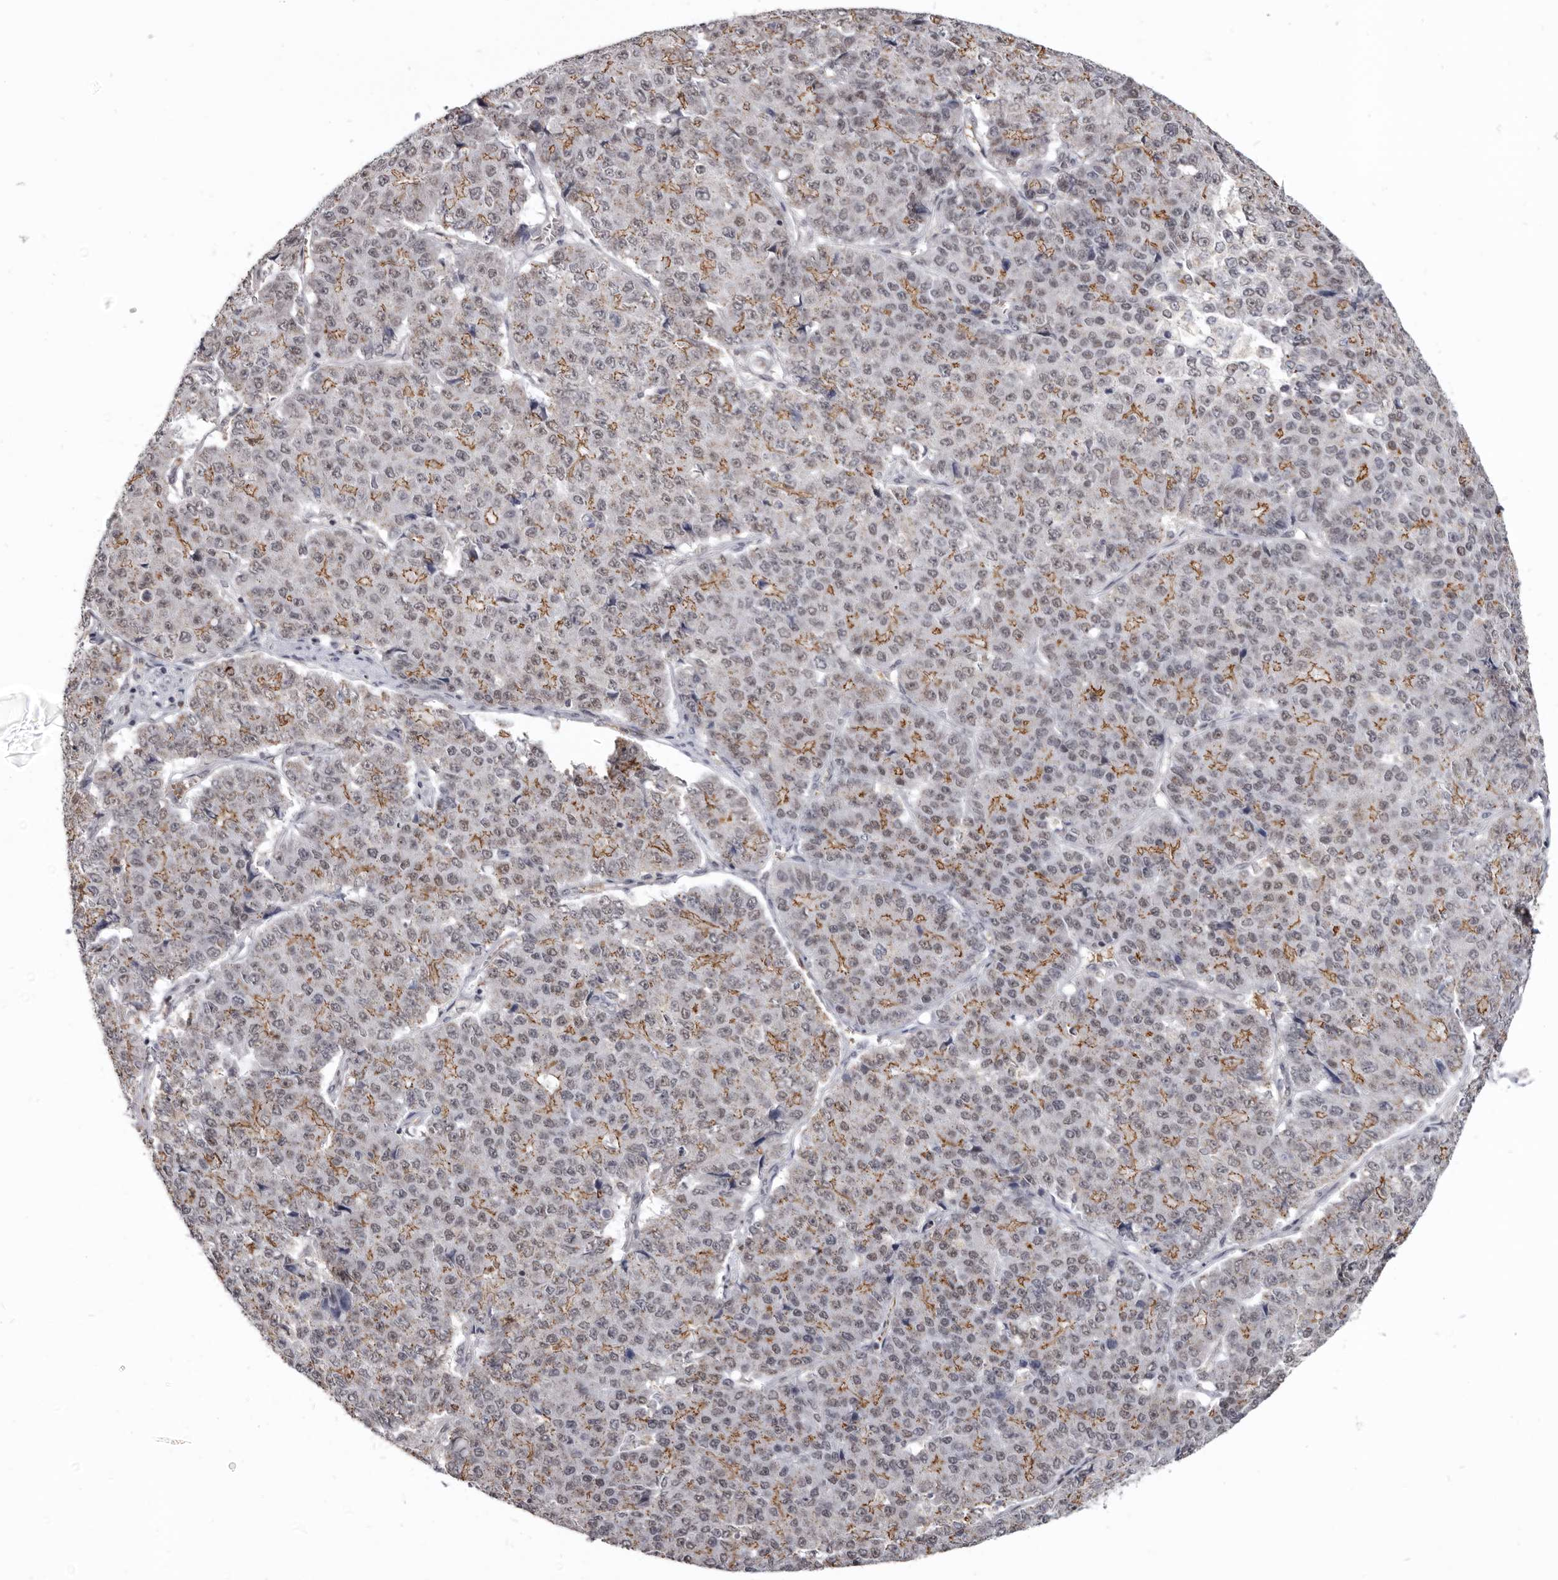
{"staining": {"intensity": "moderate", "quantity": "25%-75%", "location": "cytoplasmic/membranous"}, "tissue": "pancreatic cancer", "cell_type": "Tumor cells", "image_type": "cancer", "snomed": [{"axis": "morphology", "description": "Adenocarcinoma, NOS"}, {"axis": "topography", "description": "Pancreas"}], "caption": "A histopathology image of human pancreatic cancer stained for a protein displays moderate cytoplasmic/membranous brown staining in tumor cells.", "gene": "CGN", "patient": {"sex": "male", "age": 50}}